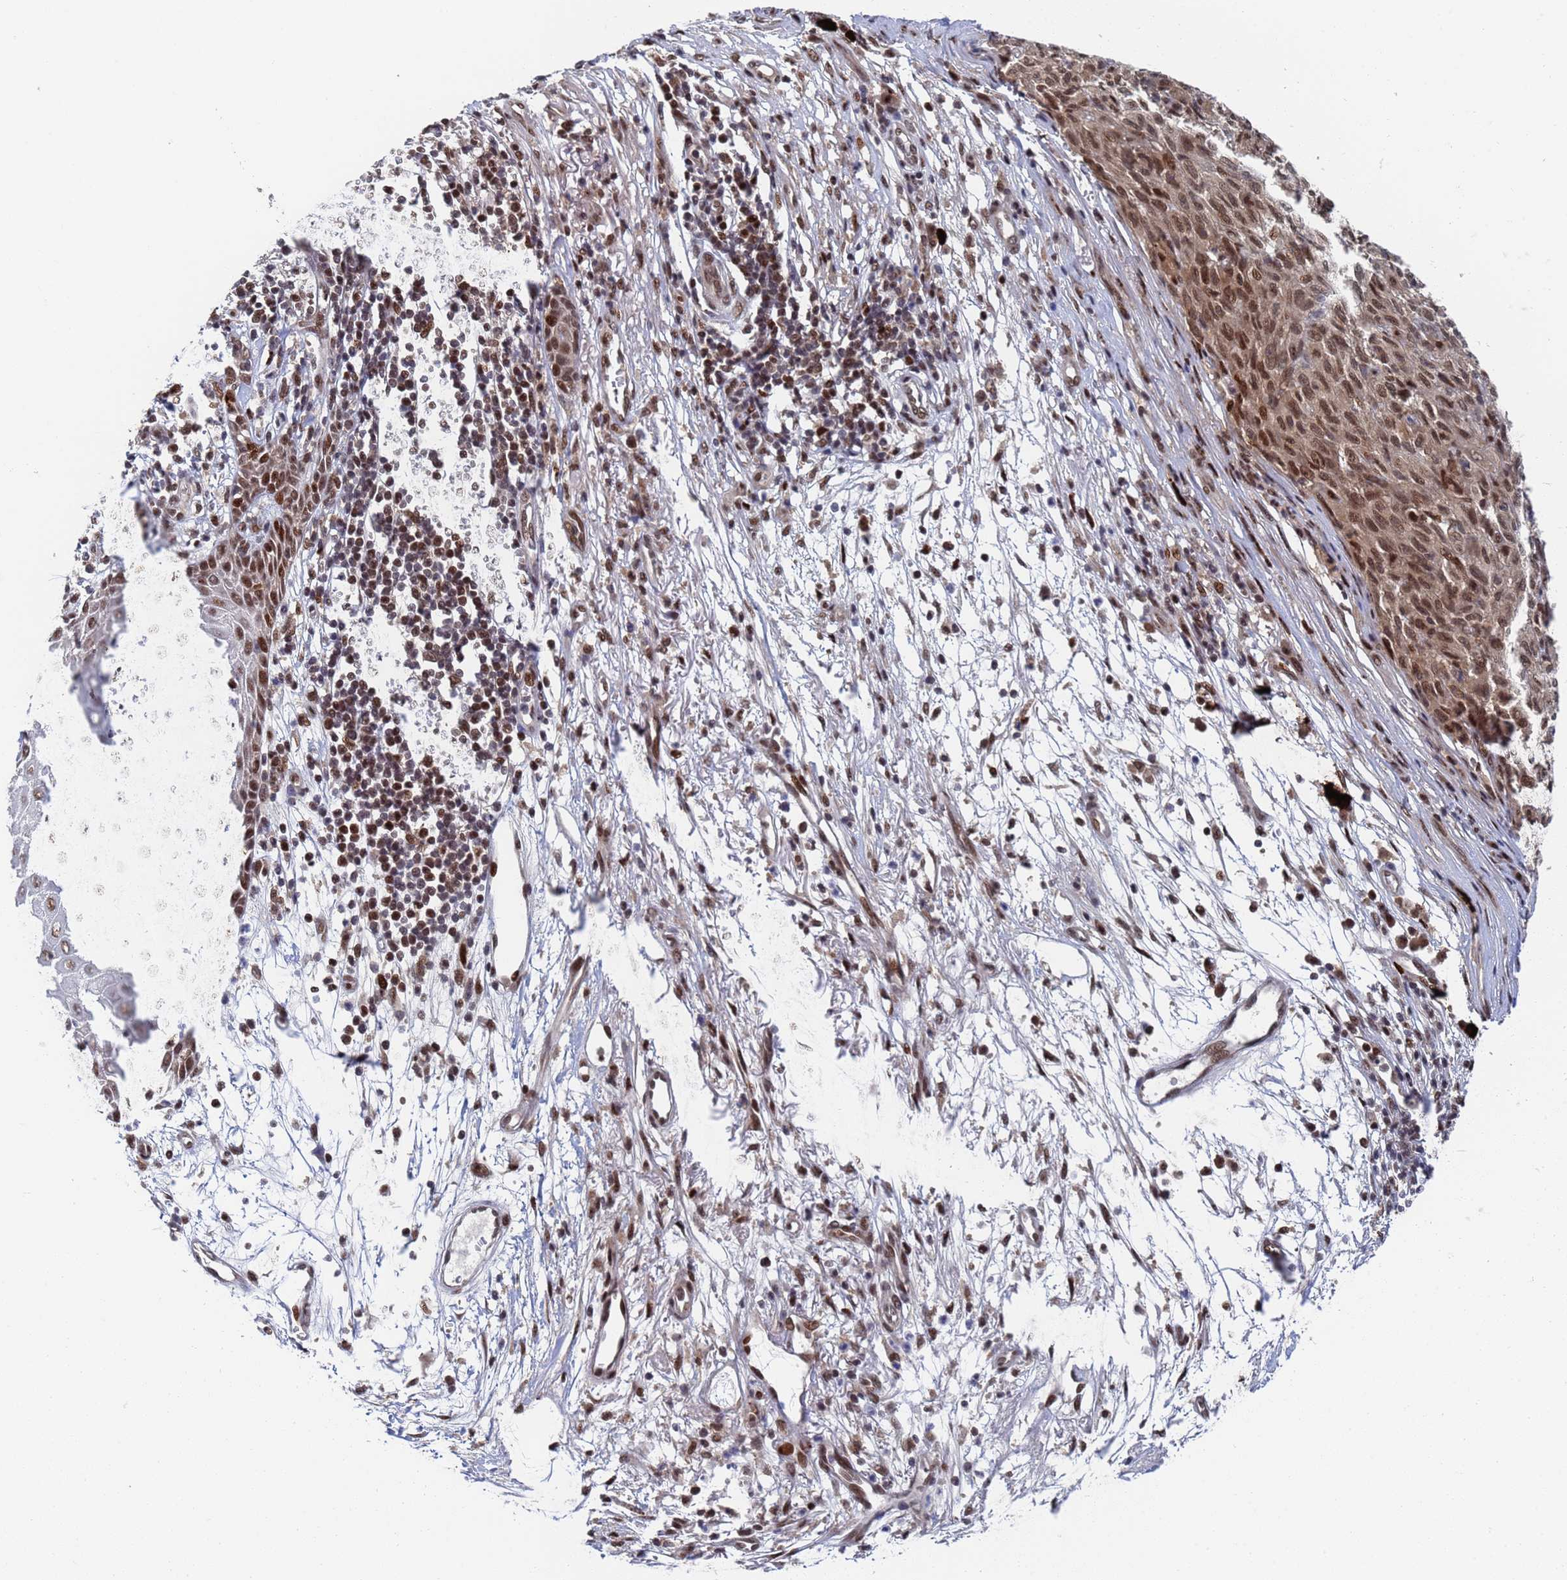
{"staining": {"intensity": "moderate", "quantity": ">75%", "location": "nuclear"}, "tissue": "melanoma", "cell_type": "Tumor cells", "image_type": "cancer", "snomed": [{"axis": "morphology", "description": "Malignant melanoma, NOS"}, {"axis": "topography", "description": "Skin"}], "caption": "This photomicrograph shows melanoma stained with immunohistochemistry to label a protein in brown. The nuclear of tumor cells show moderate positivity for the protein. Nuclei are counter-stained blue.", "gene": "AP5Z1", "patient": {"sex": "female", "age": 82}}